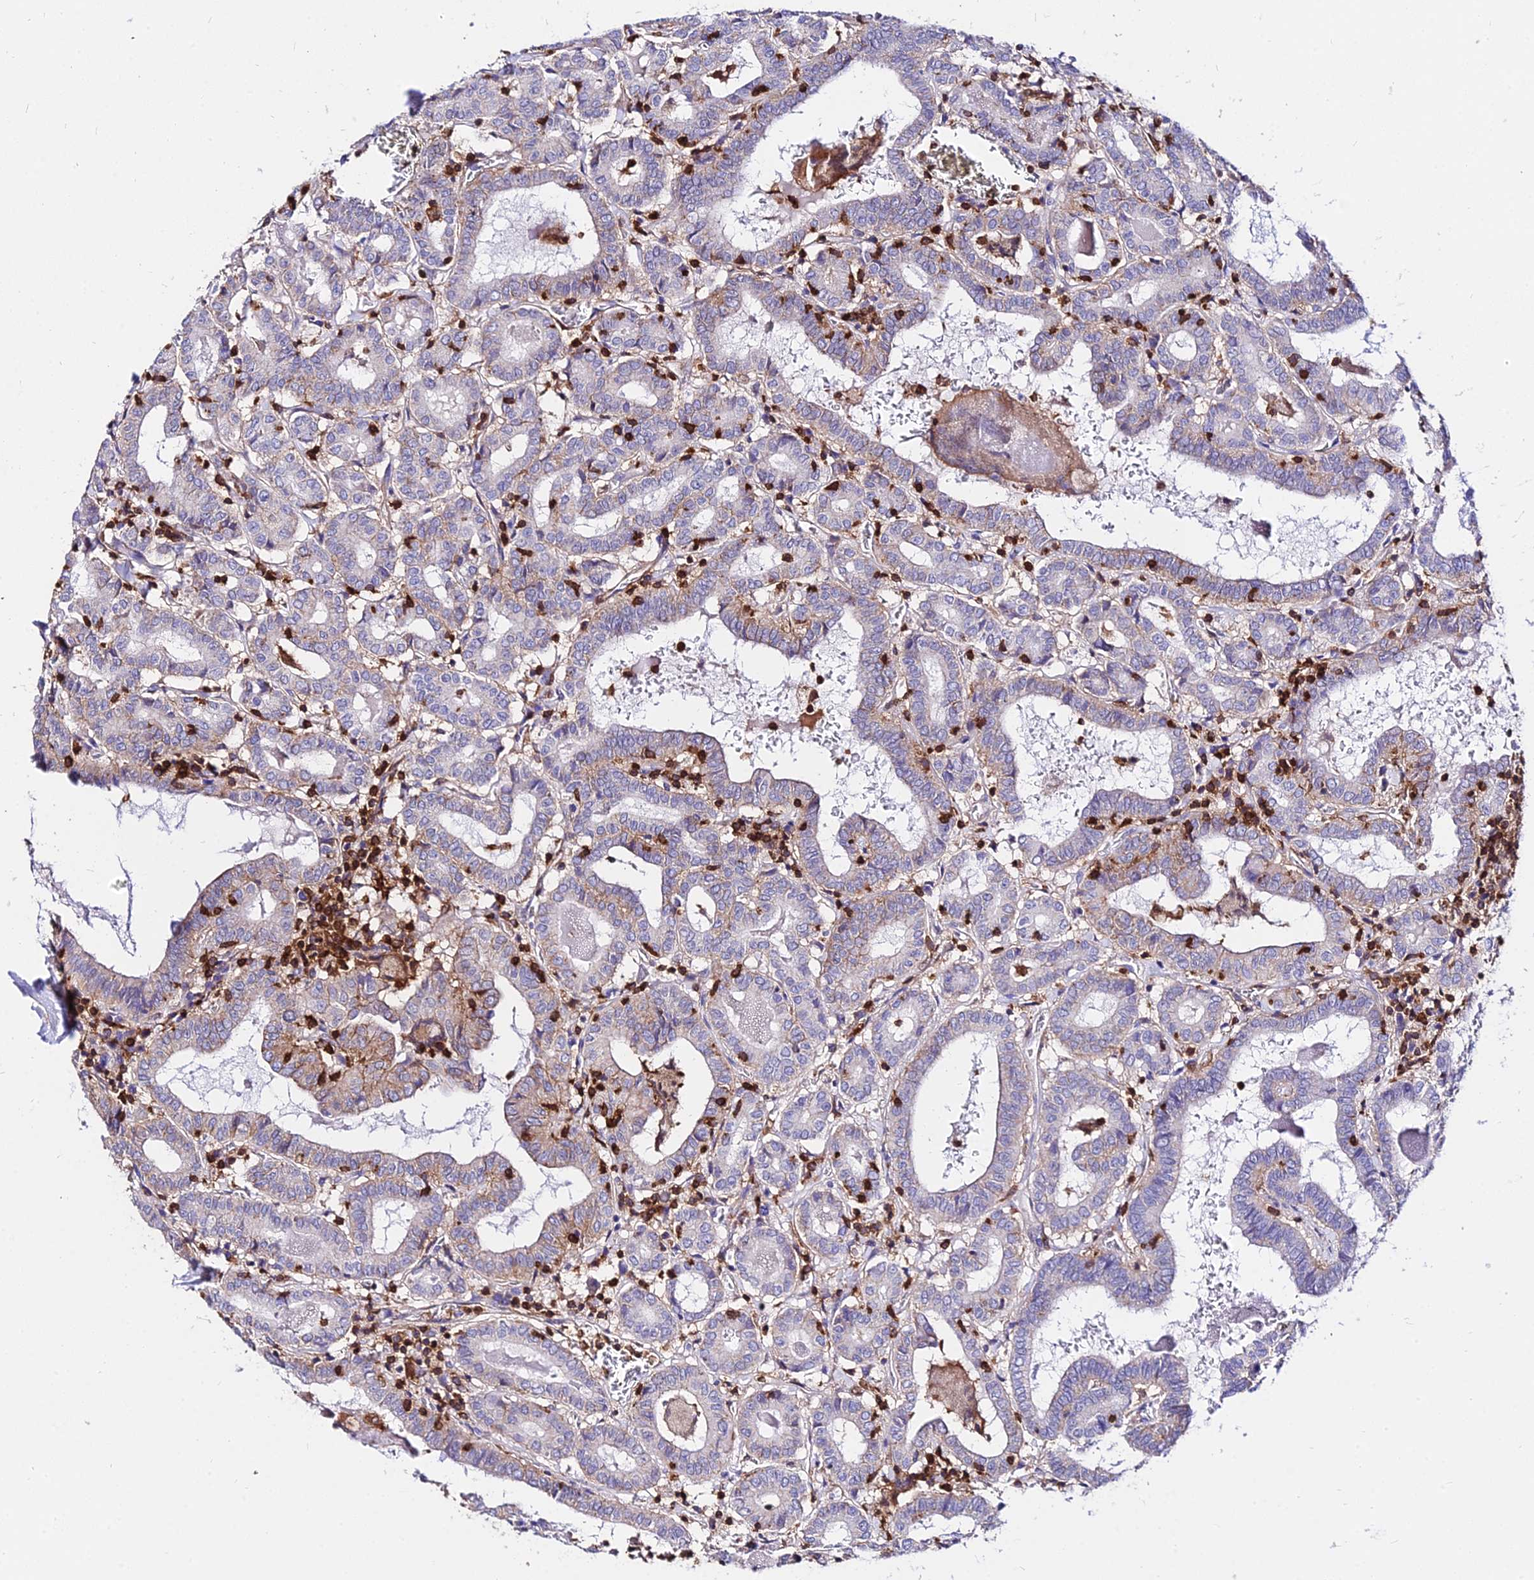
{"staining": {"intensity": "weak", "quantity": "25%-75%", "location": "cytoplasmic/membranous"}, "tissue": "thyroid cancer", "cell_type": "Tumor cells", "image_type": "cancer", "snomed": [{"axis": "morphology", "description": "Papillary adenocarcinoma, NOS"}, {"axis": "topography", "description": "Thyroid gland"}], "caption": "Thyroid cancer stained with a brown dye reveals weak cytoplasmic/membranous positive positivity in about 25%-75% of tumor cells.", "gene": "CSRP1", "patient": {"sex": "female", "age": 72}}